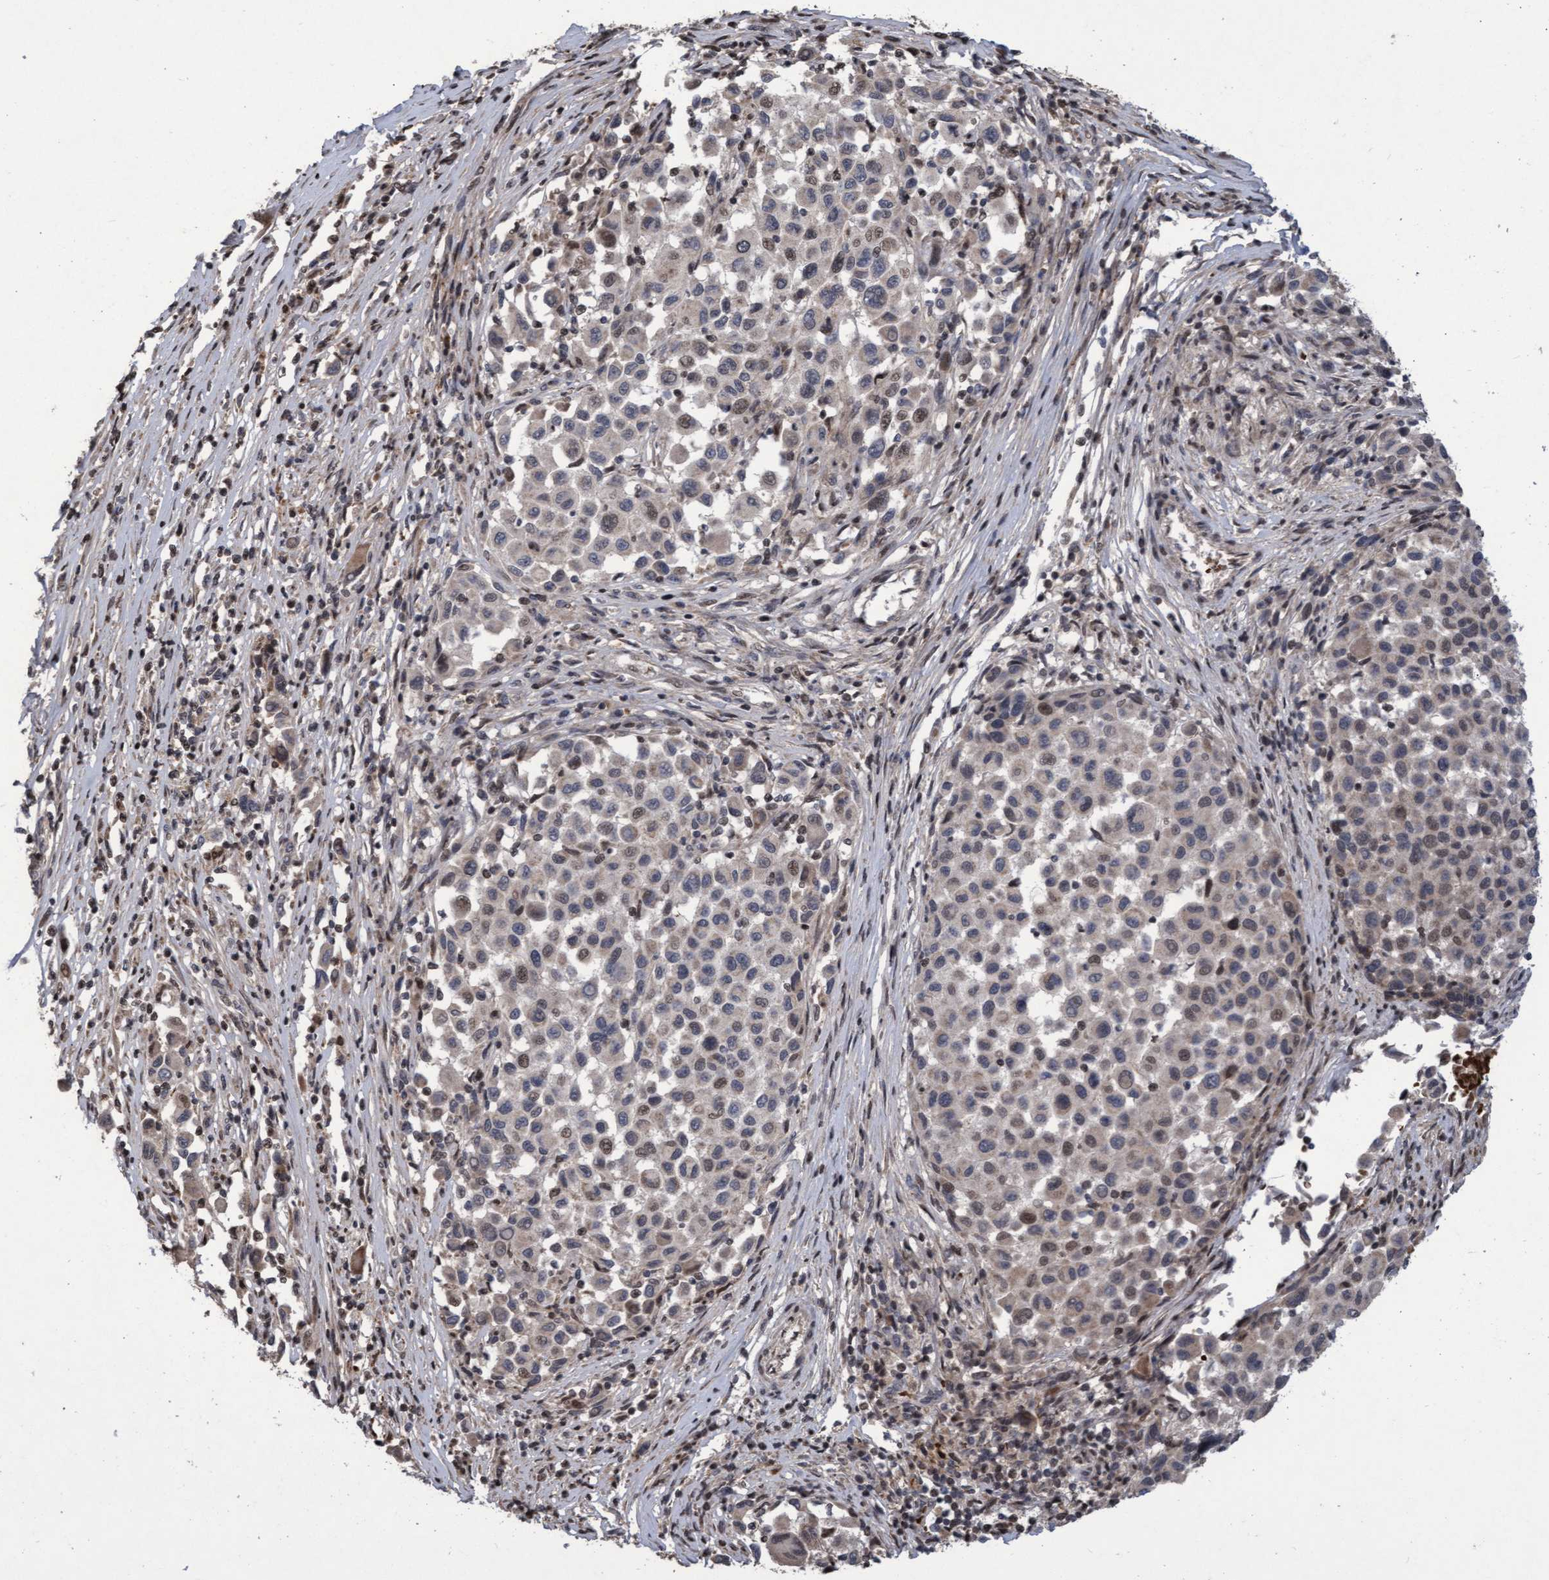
{"staining": {"intensity": "weak", "quantity": "<25%", "location": "cytoplasmic/membranous"}, "tissue": "melanoma", "cell_type": "Tumor cells", "image_type": "cancer", "snomed": [{"axis": "morphology", "description": "Malignant melanoma, Metastatic site"}, {"axis": "topography", "description": "Lymph node"}], "caption": "High power microscopy image of an IHC image of melanoma, revealing no significant staining in tumor cells.", "gene": "KCNC2", "patient": {"sex": "male", "age": 61}}